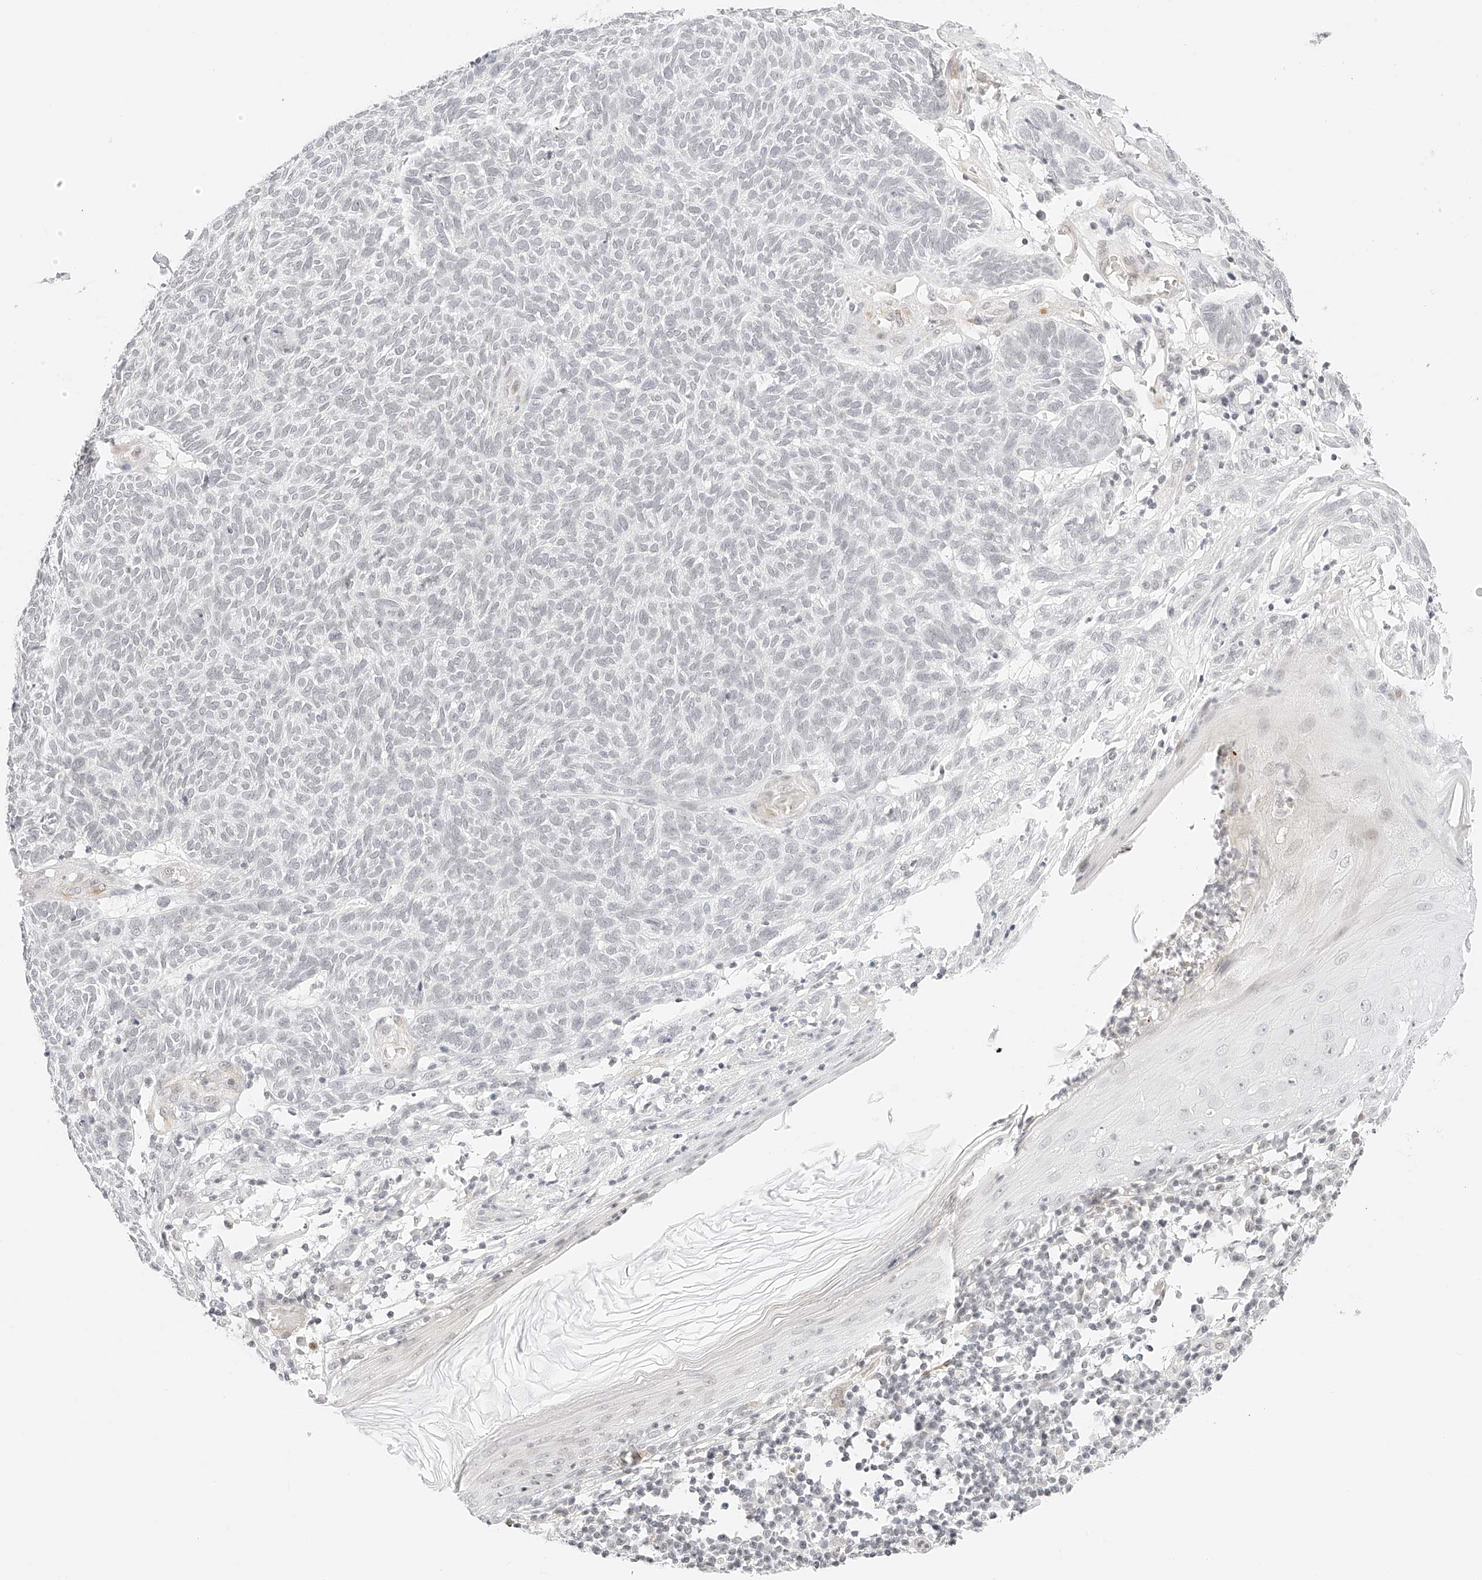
{"staining": {"intensity": "negative", "quantity": "none", "location": "none"}, "tissue": "skin cancer", "cell_type": "Tumor cells", "image_type": "cancer", "snomed": [{"axis": "morphology", "description": "Squamous cell carcinoma, NOS"}, {"axis": "topography", "description": "Skin"}], "caption": "Skin squamous cell carcinoma was stained to show a protein in brown. There is no significant staining in tumor cells.", "gene": "ZFP69", "patient": {"sex": "female", "age": 90}}